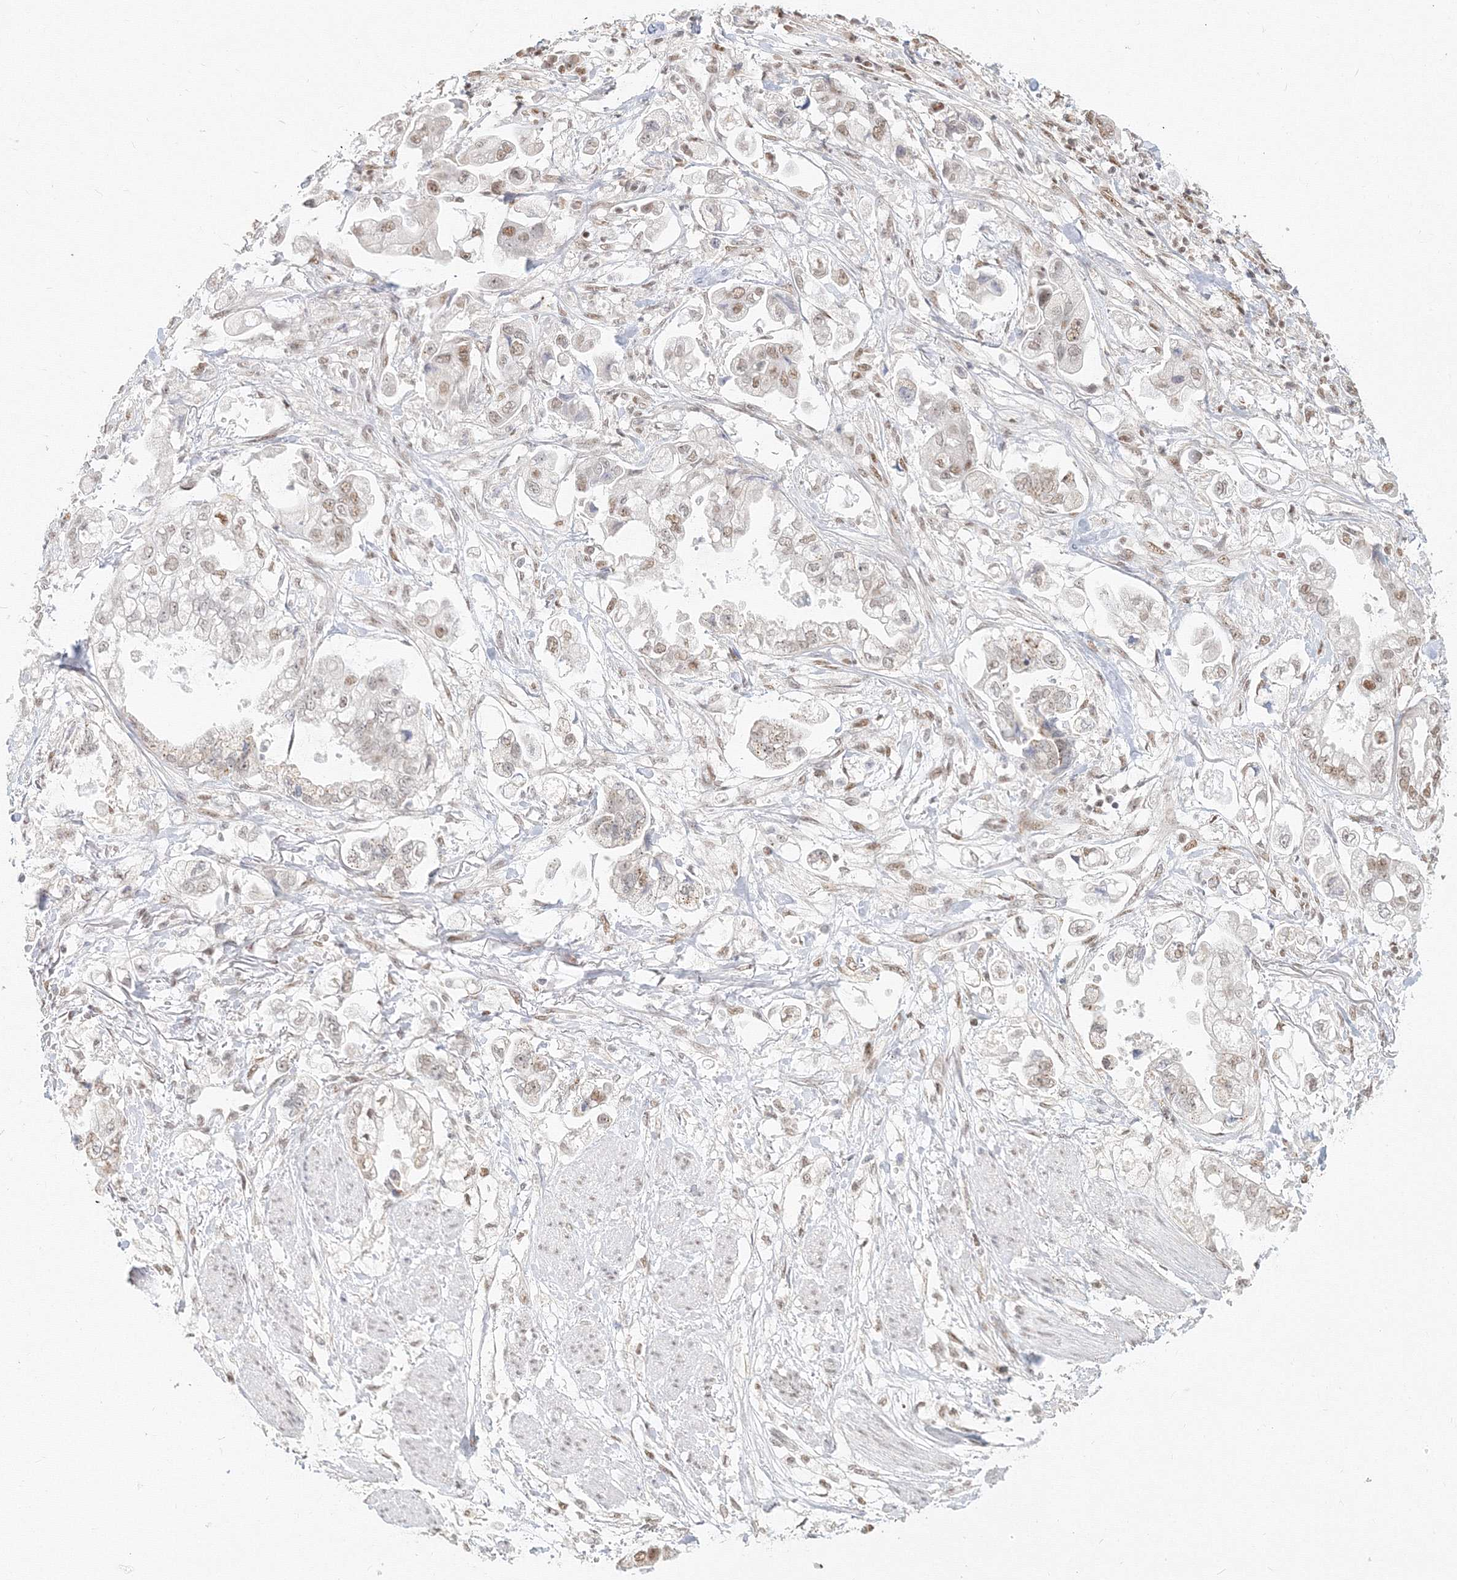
{"staining": {"intensity": "weak", "quantity": "25%-75%", "location": "nuclear"}, "tissue": "stomach cancer", "cell_type": "Tumor cells", "image_type": "cancer", "snomed": [{"axis": "morphology", "description": "Adenocarcinoma, NOS"}, {"axis": "topography", "description": "Stomach"}], "caption": "Immunohistochemical staining of human adenocarcinoma (stomach) reveals low levels of weak nuclear staining in approximately 25%-75% of tumor cells. (Brightfield microscopy of DAB IHC at high magnification).", "gene": "PPP4R2", "patient": {"sex": "male", "age": 62}}